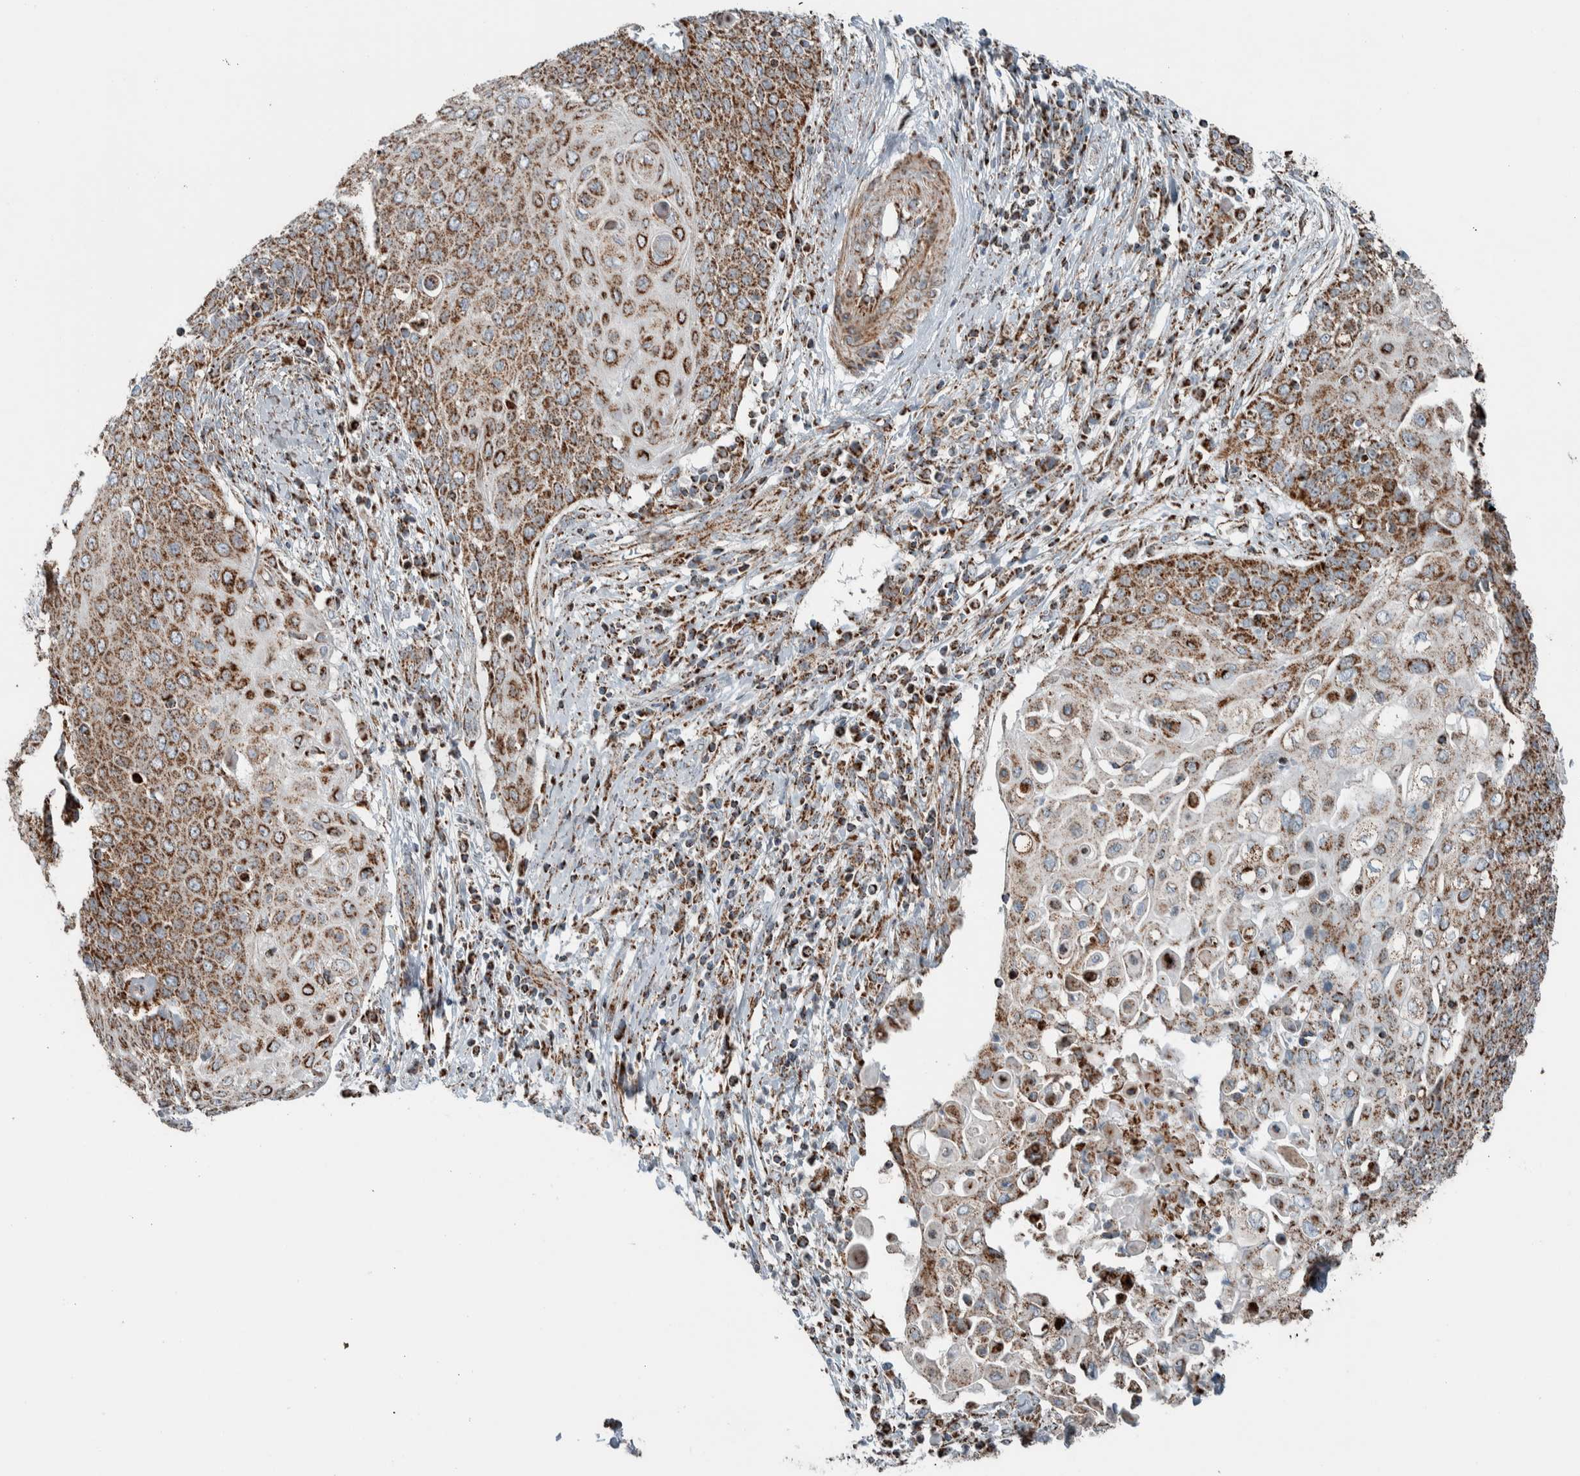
{"staining": {"intensity": "moderate", "quantity": ">75%", "location": "cytoplasmic/membranous"}, "tissue": "cervical cancer", "cell_type": "Tumor cells", "image_type": "cancer", "snomed": [{"axis": "morphology", "description": "Squamous cell carcinoma, NOS"}, {"axis": "topography", "description": "Cervix"}], "caption": "Human cervical squamous cell carcinoma stained with a protein marker shows moderate staining in tumor cells.", "gene": "CNTROB", "patient": {"sex": "female", "age": 39}}